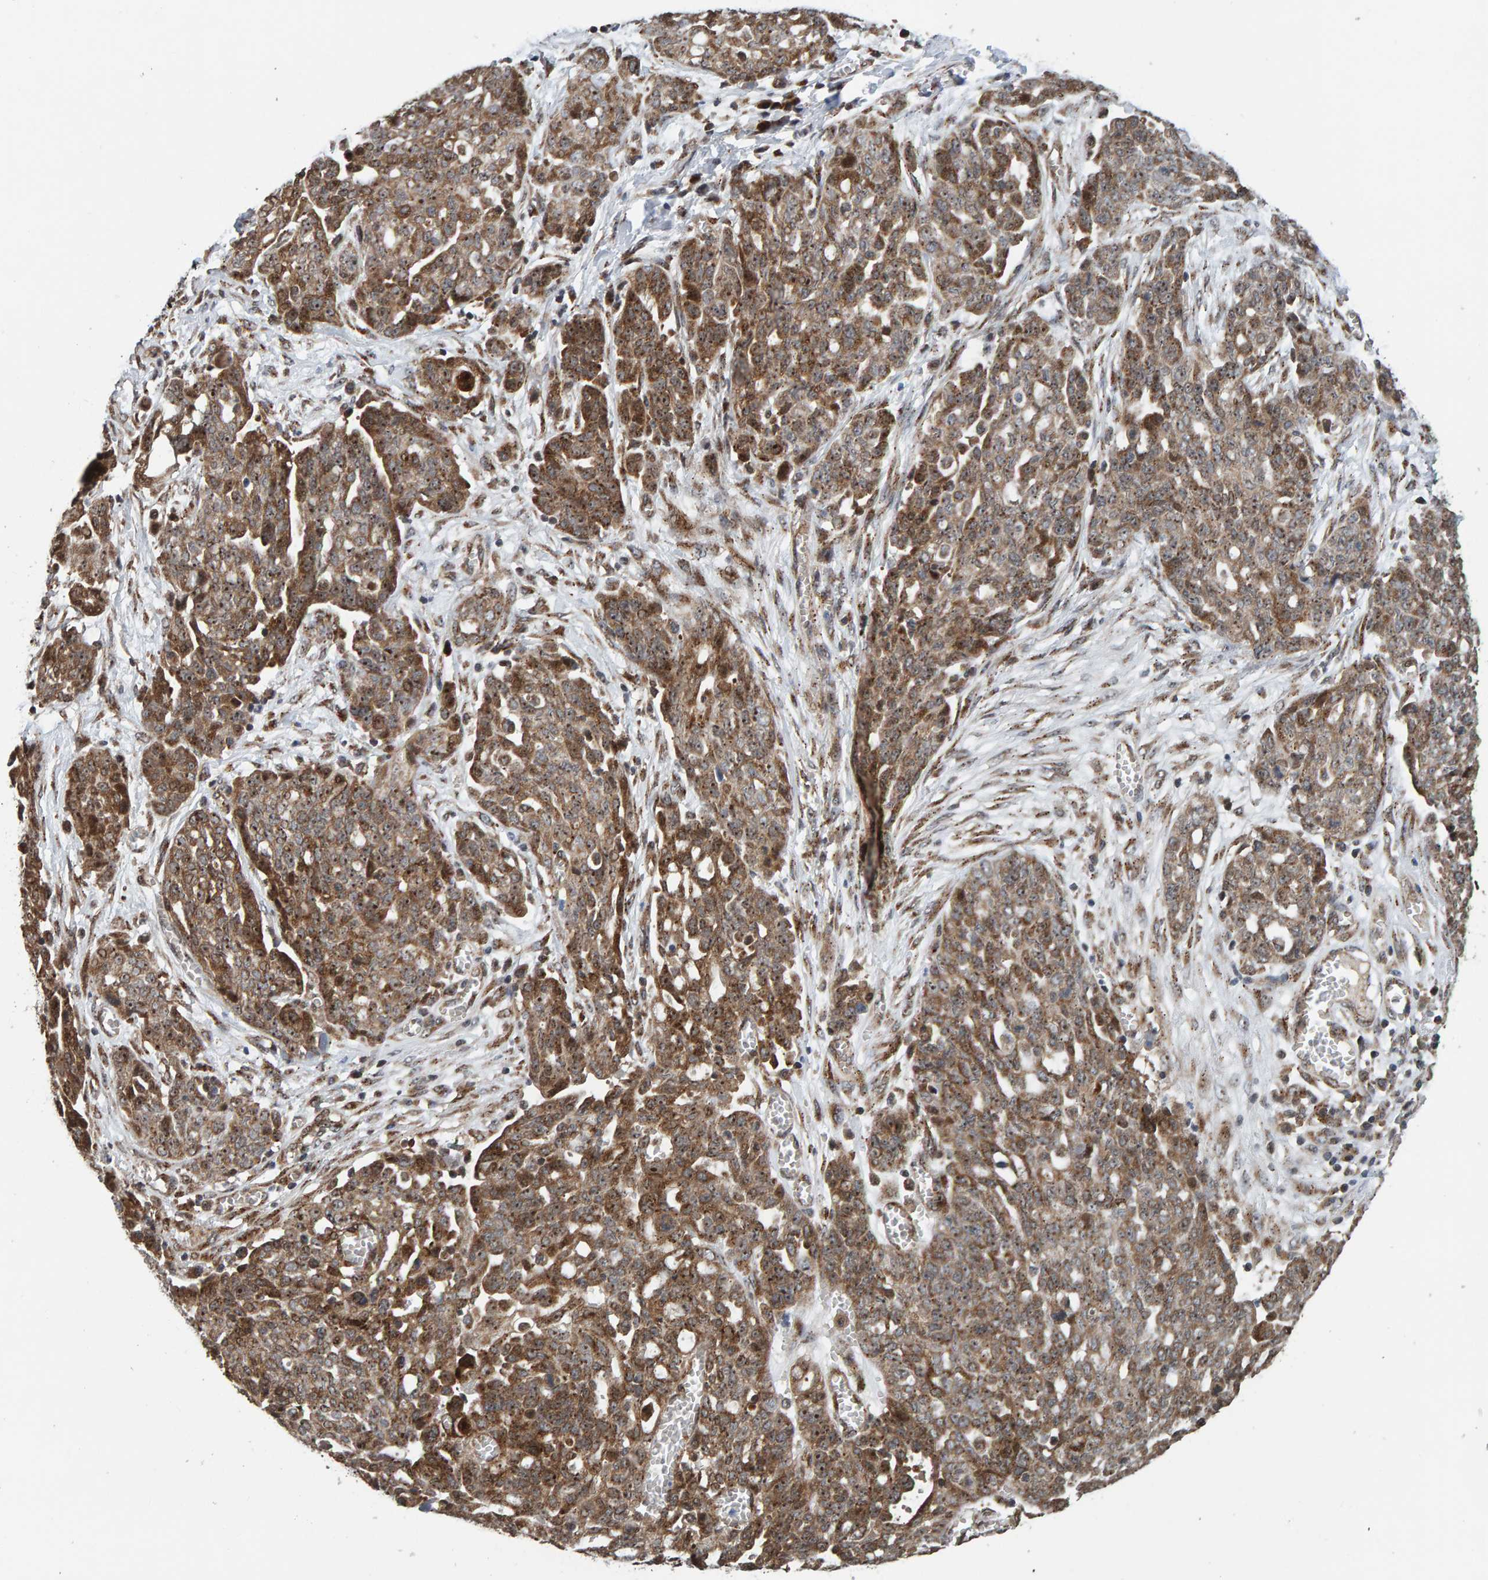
{"staining": {"intensity": "moderate", "quantity": ">75%", "location": "cytoplasmic/membranous,nuclear"}, "tissue": "ovarian cancer", "cell_type": "Tumor cells", "image_type": "cancer", "snomed": [{"axis": "morphology", "description": "Cystadenocarcinoma, serous, NOS"}, {"axis": "topography", "description": "Soft tissue"}, {"axis": "topography", "description": "Ovary"}], "caption": "Ovarian cancer (serous cystadenocarcinoma) was stained to show a protein in brown. There is medium levels of moderate cytoplasmic/membranous and nuclear expression in approximately >75% of tumor cells.", "gene": "CCDC25", "patient": {"sex": "female", "age": 57}}